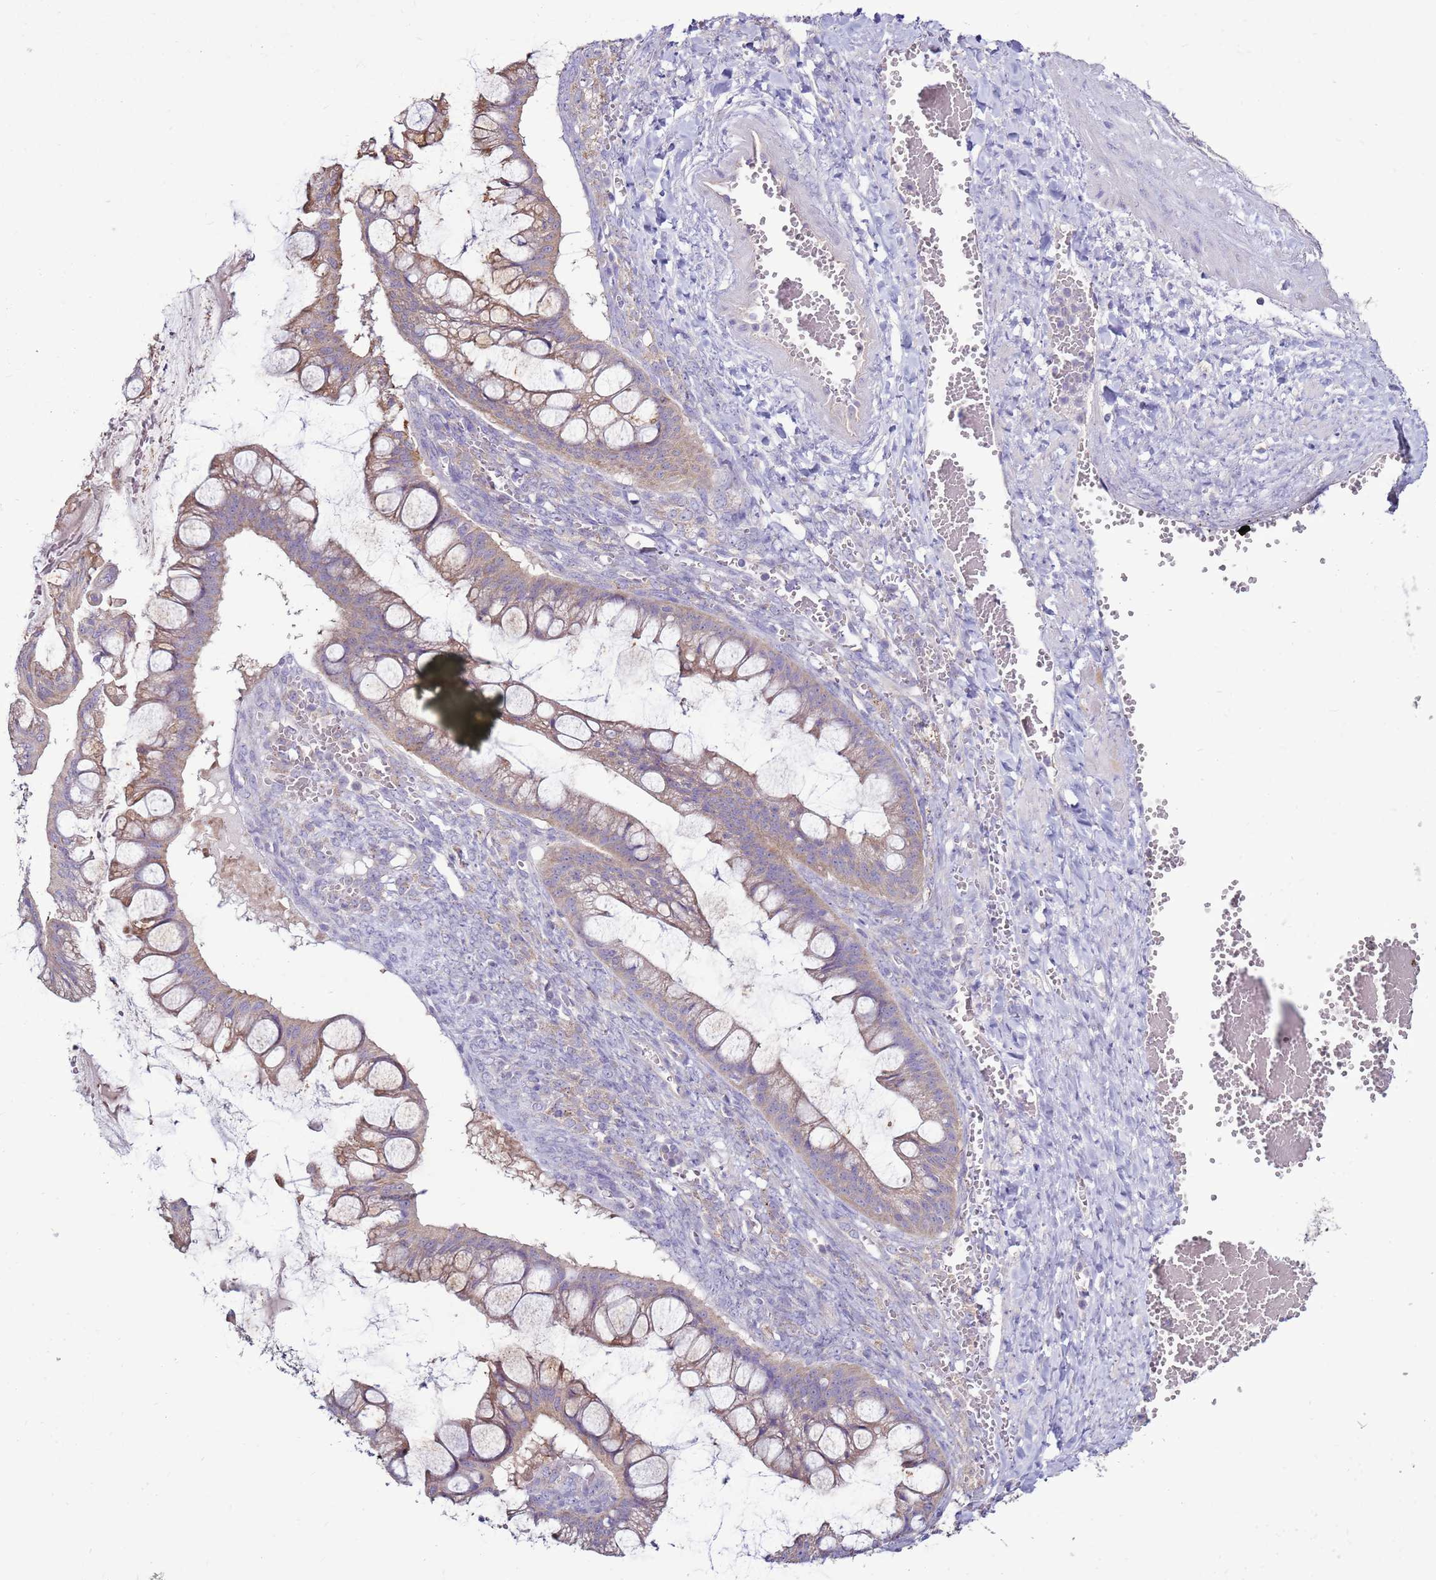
{"staining": {"intensity": "weak", "quantity": ">75%", "location": "cytoplasmic/membranous"}, "tissue": "ovarian cancer", "cell_type": "Tumor cells", "image_type": "cancer", "snomed": [{"axis": "morphology", "description": "Cystadenocarcinoma, mucinous, NOS"}, {"axis": "topography", "description": "Ovary"}], "caption": "Protein analysis of ovarian cancer tissue demonstrates weak cytoplasmic/membranous positivity in about >75% of tumor cells.", "gene": "TRAPPC4", "patient": {"sex": "female", "age": 73}}